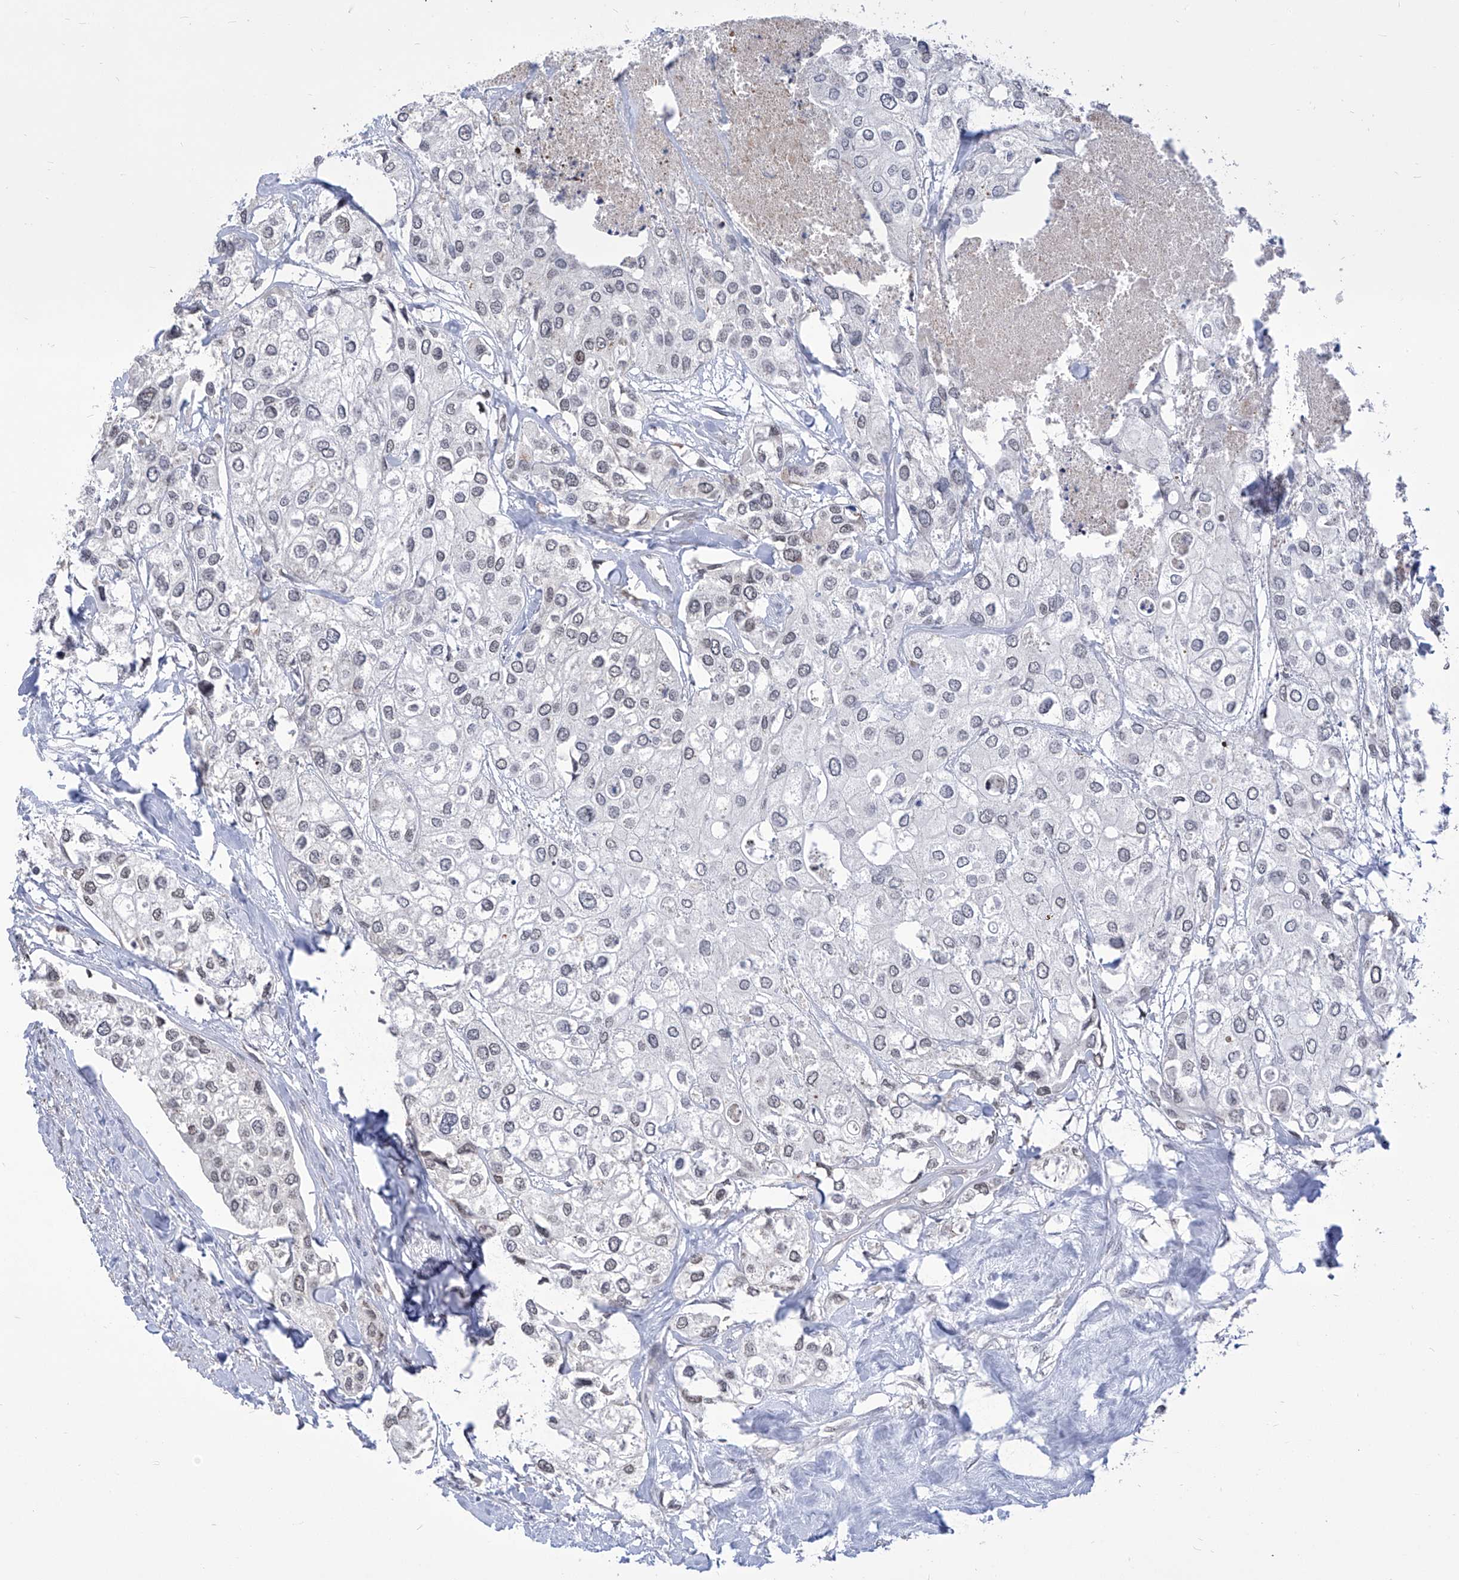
{"staining": {"intensity": "negative", "quantity": "none", "location": "none"}, "tissue": "urothelial cancer", "cell_type": "Tumor cells", "image_type": "cancer", "snomed": [{"axis": "morphology", "description": "Urothelial carcinoma, High grade"}, {"axis": "topography", "description": "Urinary bladder"}], "caption": "Image shows no significant protein expression in tumor cells of high-grade urothelial carcinoma.", "gene": "CEP290", "patient": {"sex": "male", "age": 64}}